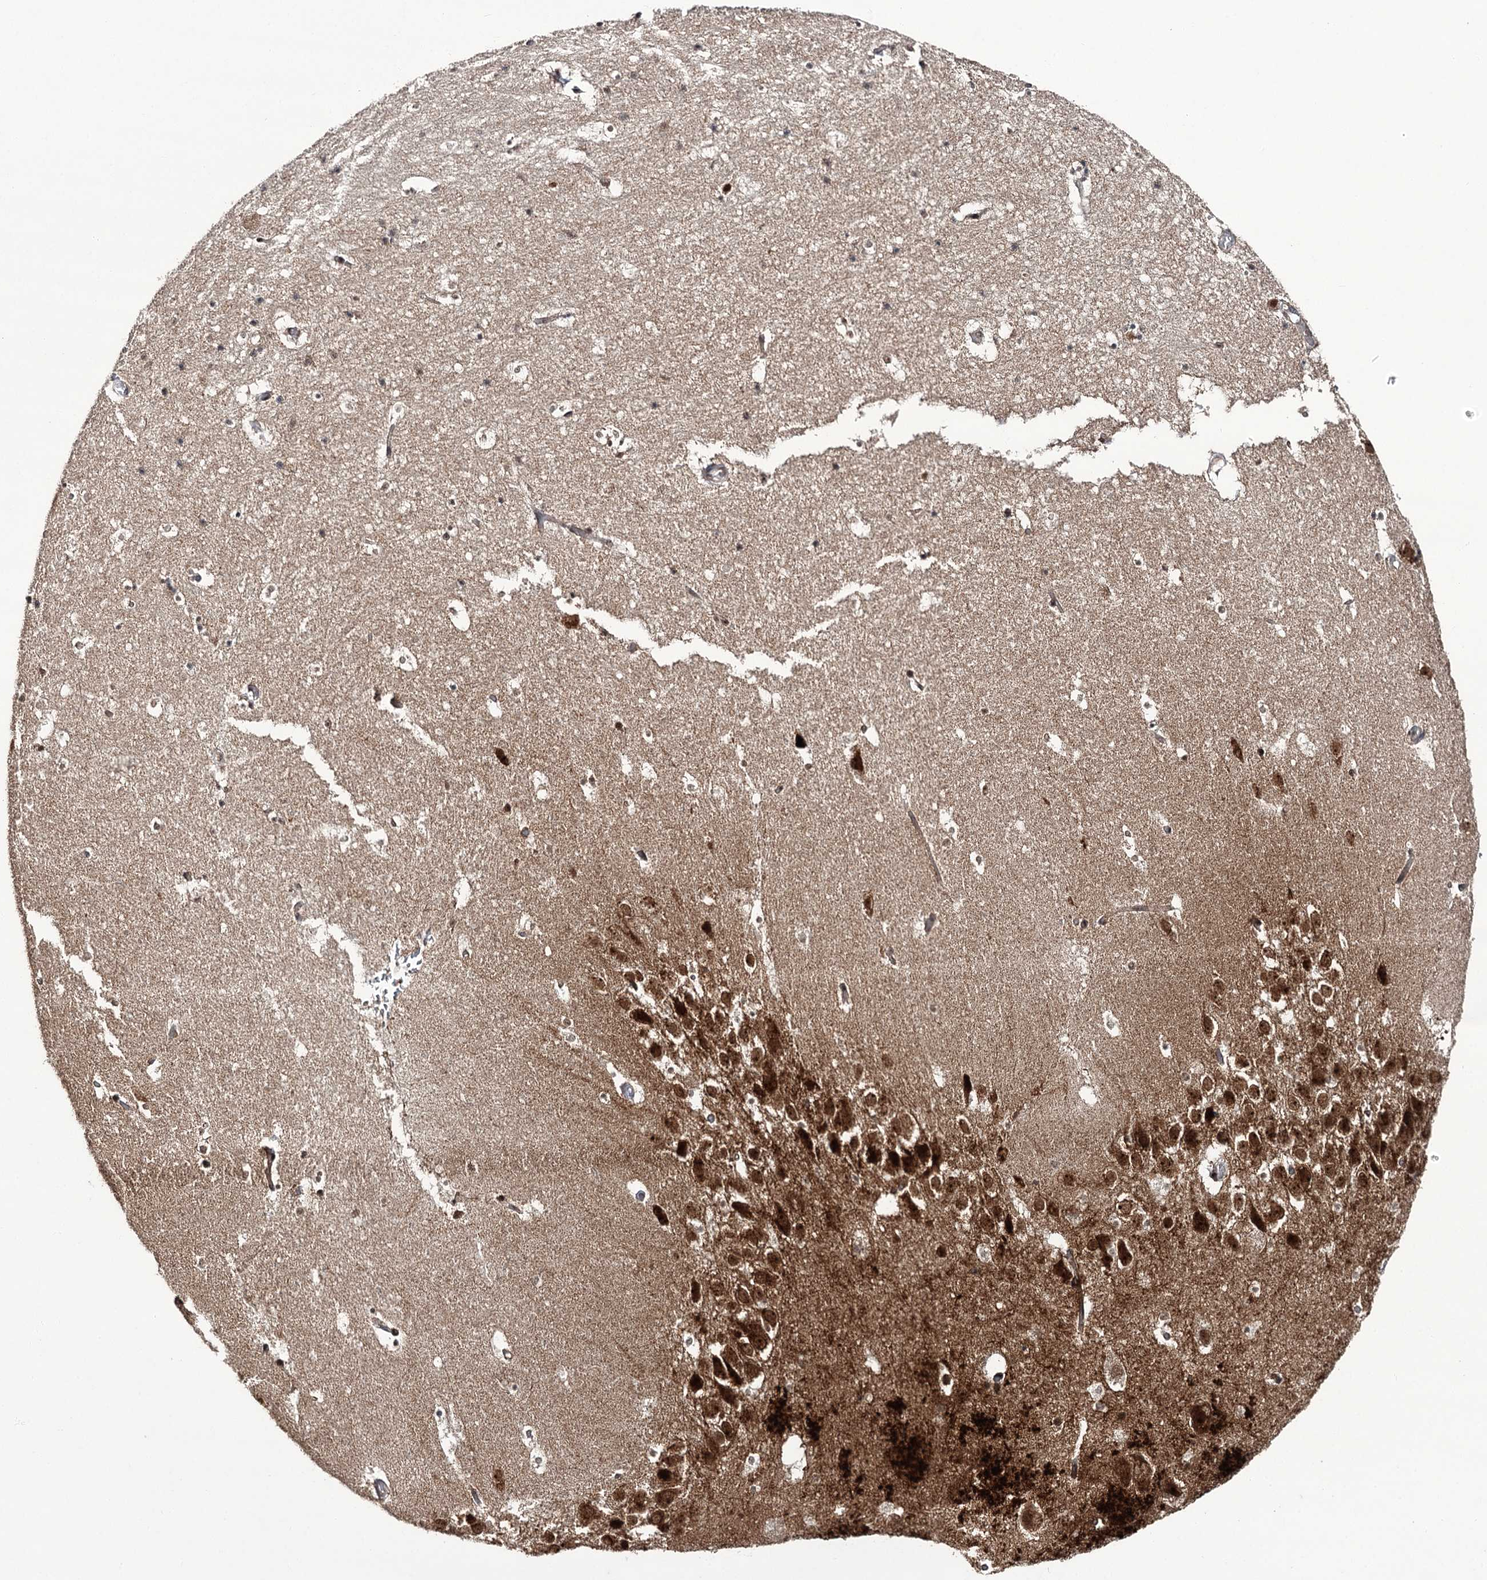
{"staining": {"intensity": "moderate", "quantity": "<25%", "location": "cytoplasmic/membranous,nuclear"}, "tissue": "hippocampus", "cell_type": "Glial cells", "image_type": "normal", "snomed": [{"axis": "morphology", "description": "Normal tissue, NOS"}, {"axis": "topography", "description": "Hippocampus"}], "caption": "Protein staining exhibits moderate cytoplasmic/membranous,nuclear positivity in about <25% of glial cells in normal hippocampus.", "gene": "ERCC3", "patient": {"sex": "female", "age": 52}}